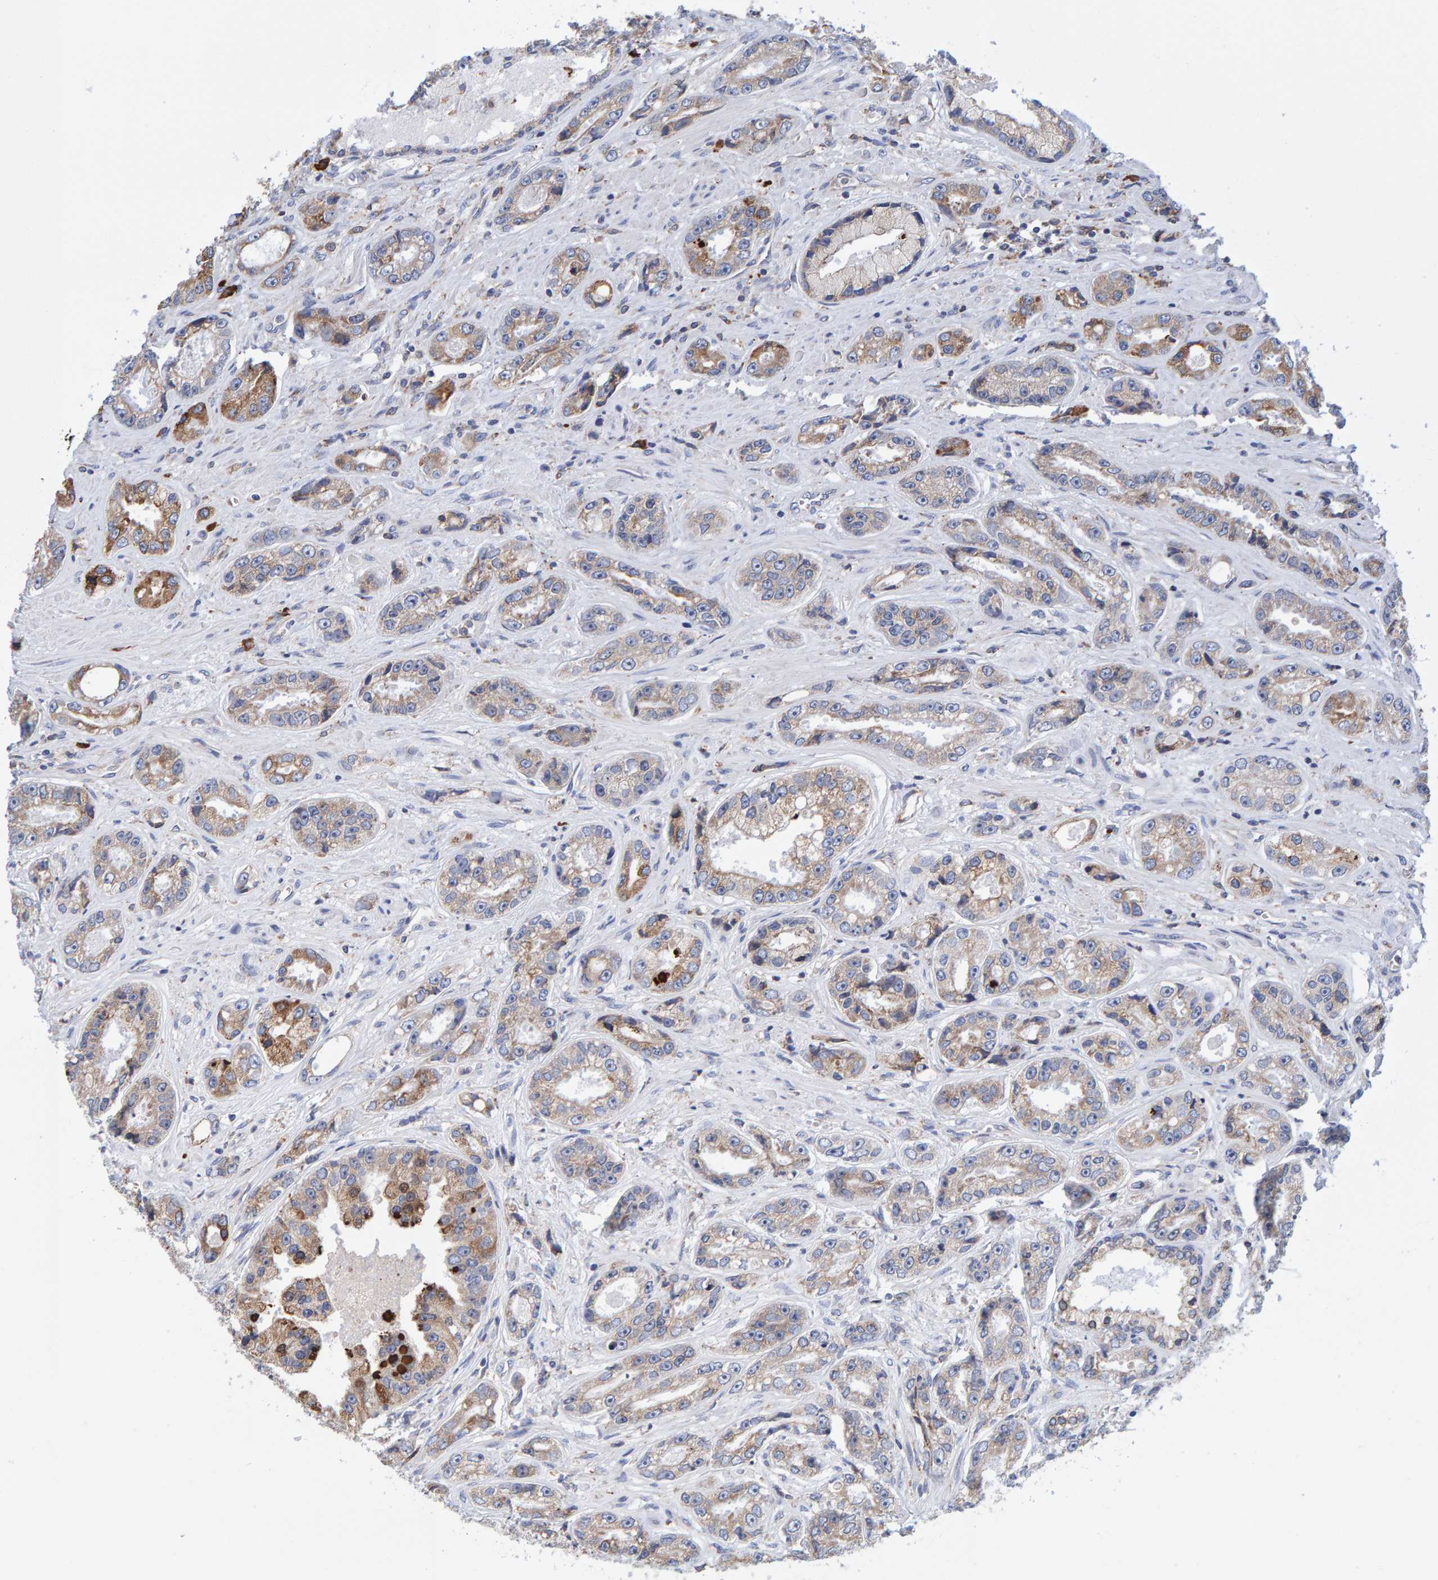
{"staining": {"intensity": "moderate", "quantity": ">75%", "location": "cytoplasmic/membranous"}, "tissue": "prostate cancer", "cell_type": "Tumor cells", "image_type": "cancer", "snomed": [{"axis": "morphology", "description": "Adenocarcinoma, High grade"}, {"axis": "topography", "description": "Prostate"}], "caption": "A brown stain shows moderate cytoplasmic/membranous positivity of a protein in human prostate adenocarcinoma (high-grade) tumor cells.", "gene": "SGPL1", "patient": {"sex": "male", "age": 61}}